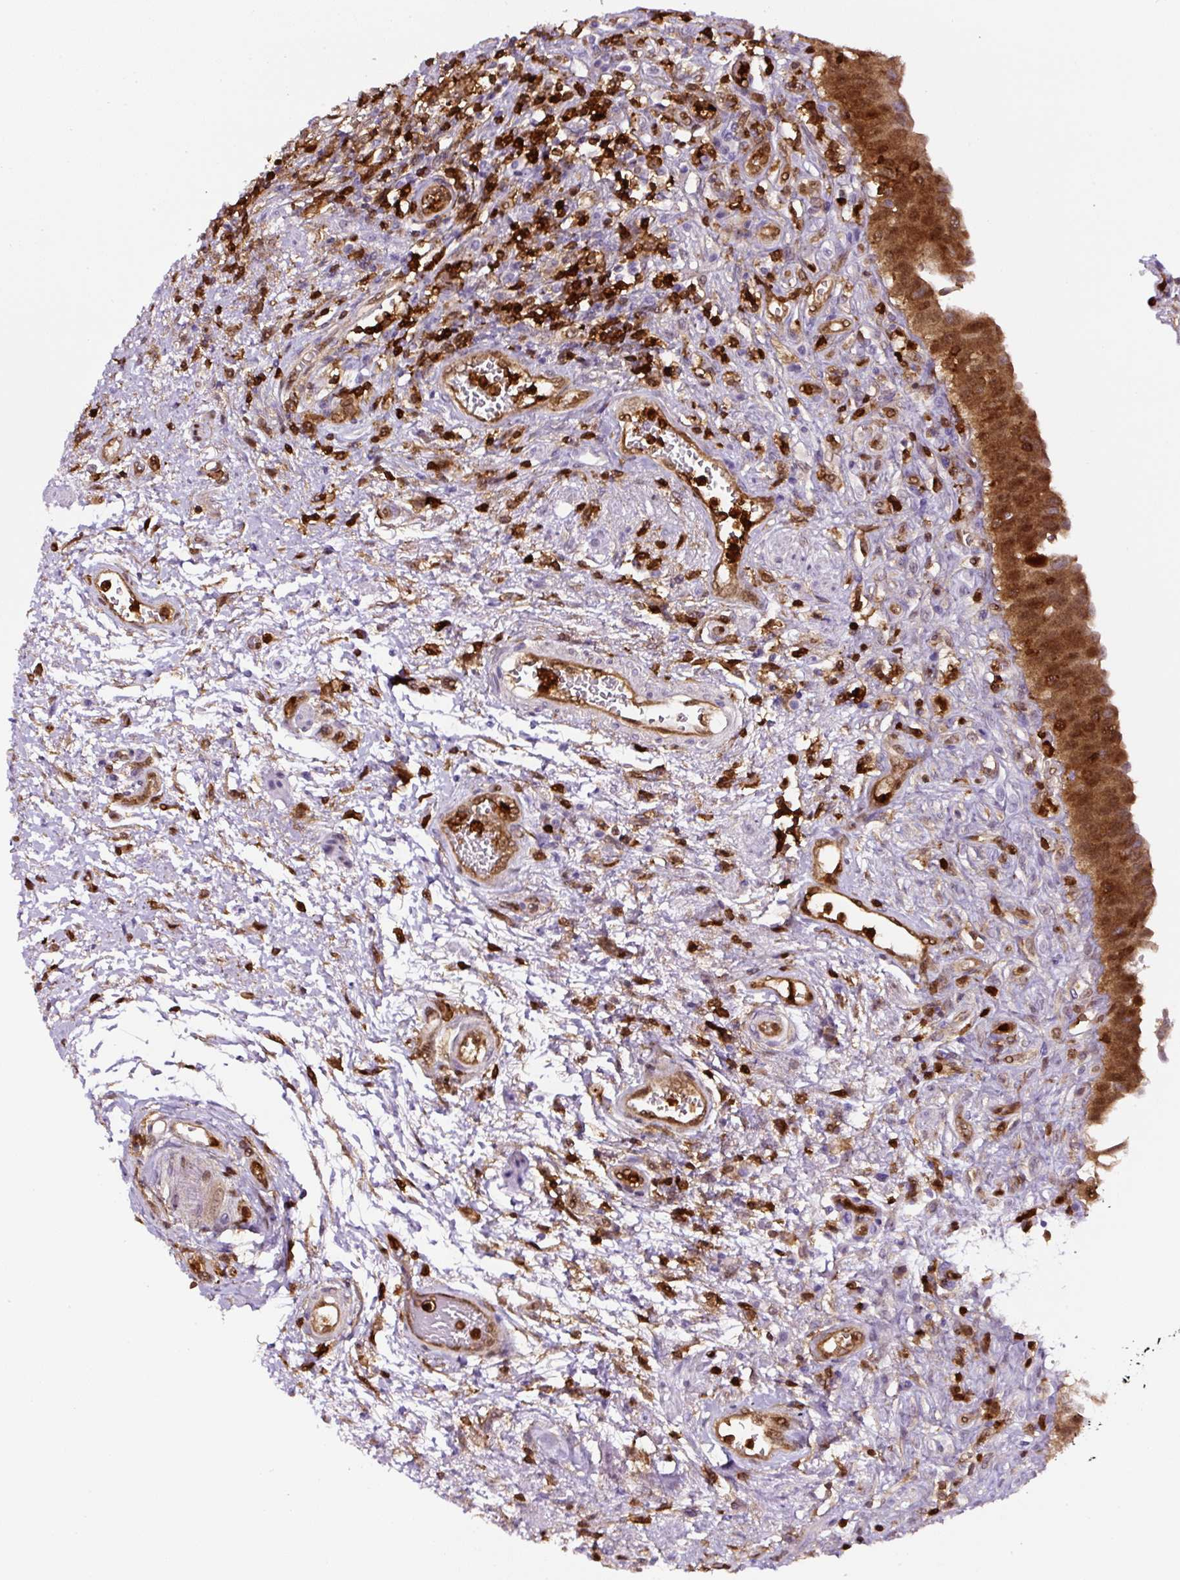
{"staining": {"intensity": "moderate", "quantity": ">75%", "location": "cytoplasmic/membranous,nuclear"}, "tissue": "urinary bladder", "cell_type": "Urothelial cells", "image_type": "normal", "snomed": [{"axis": "morphology", "description": "Normal tissue, NOS"}, {"axis": "topography", "description": "Urinary bladder"}], "caption": "Unremarkable urinary bladder exhibits moderate cytoplasmic/membranous,nuclear positivity in about >75% of urothelial cells.", "gene": "ANXA1", "patient": {"sex": "male", "age": 71}}